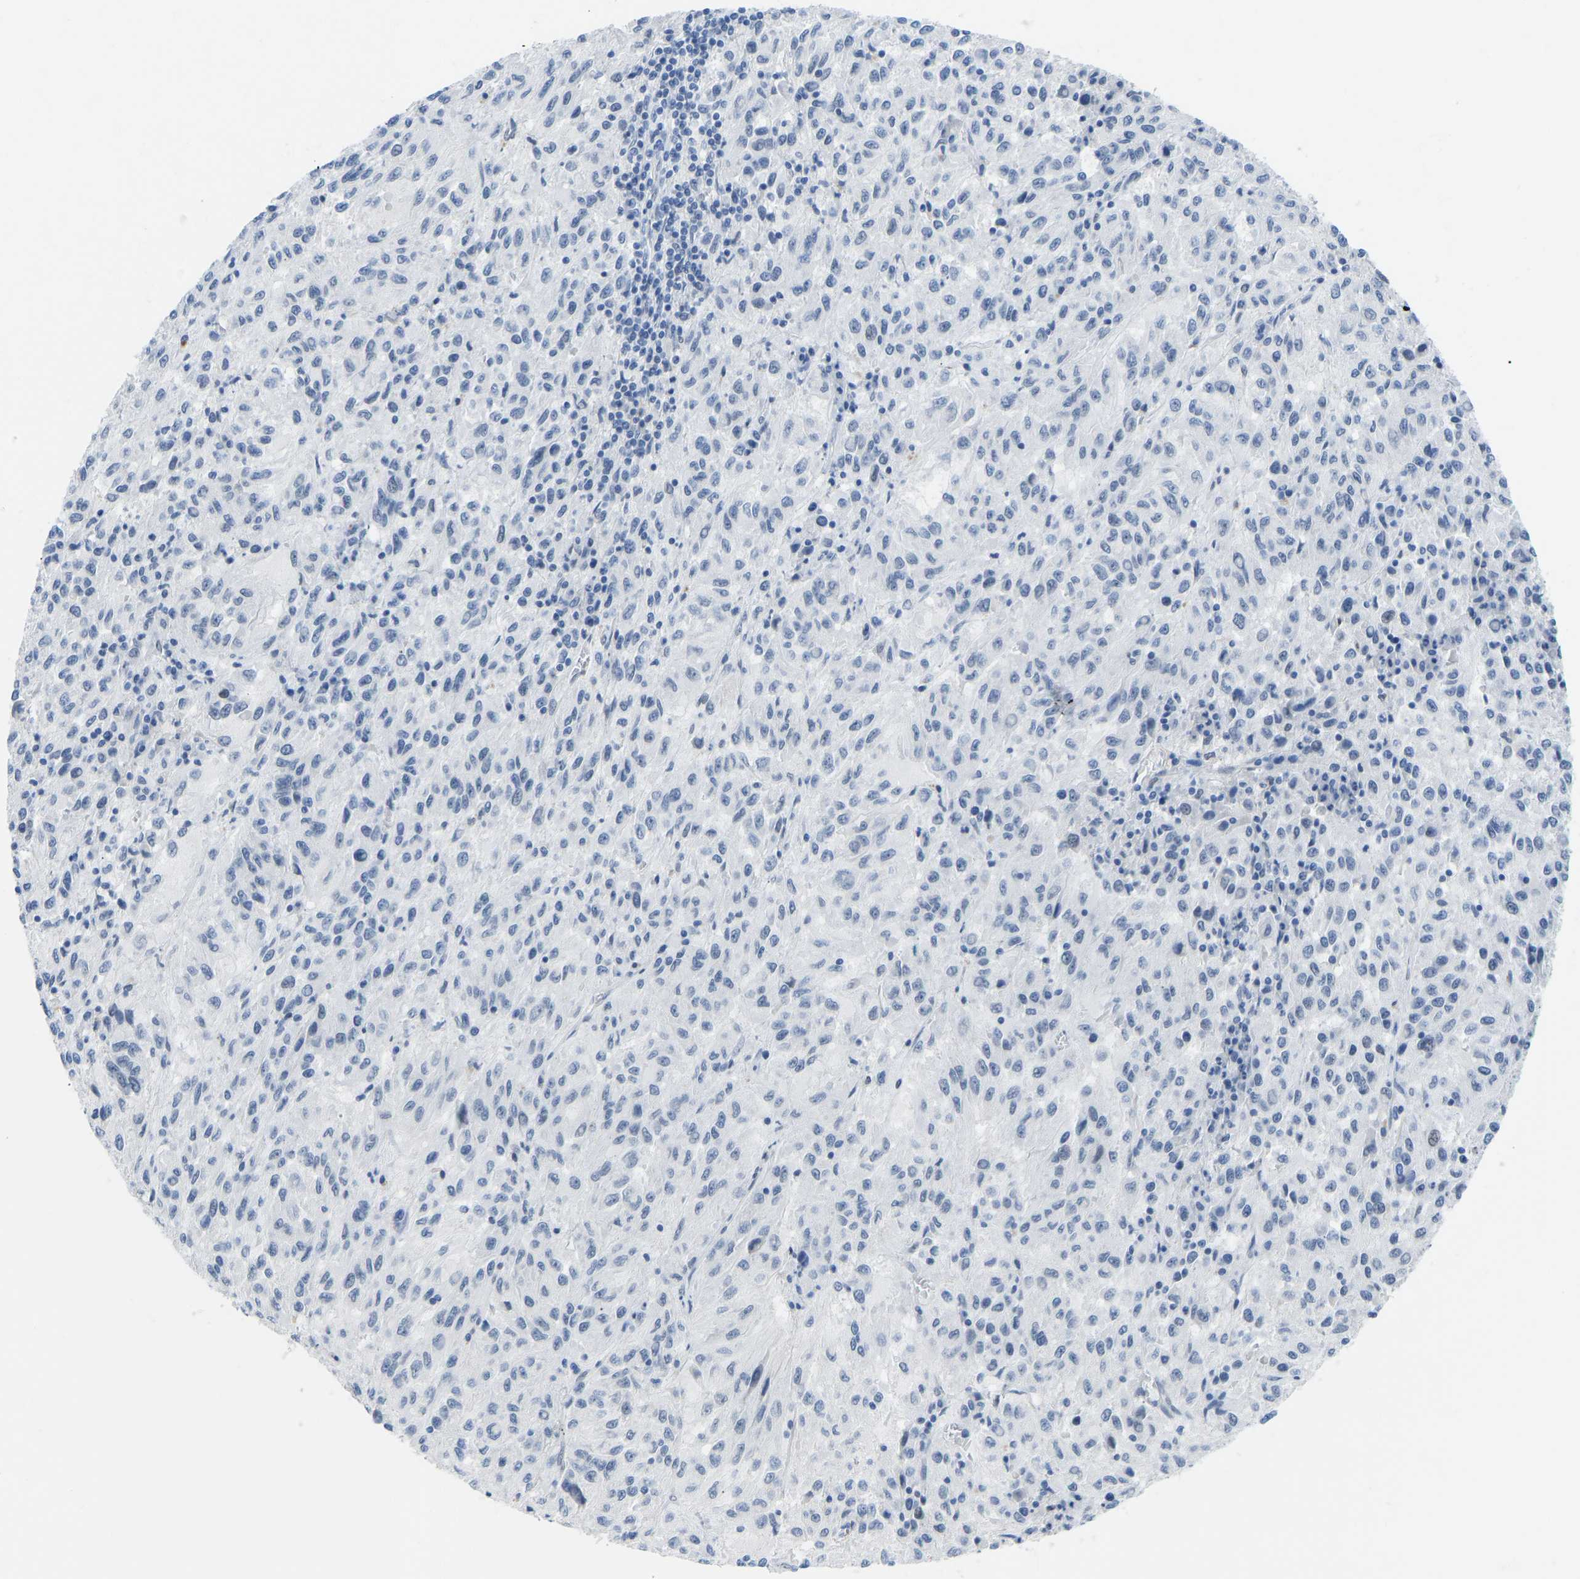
{"staining": {"intensity": "negative", "quantity": "none", "location": "none"}, "tissue": "melanoma", "cell_type": "Tumor cells", "image_type": "cancer", "snomed": [{"axis": "morphology", "description": "Malignant melanoma, Metastatic site"}, {"axis": "topography", "description": "Lung"}], "caption": "There is no significant expression in tumor cells of melanoma. (DAB IHC, high magnification).", "gene": "TXNDC2", "patient": {"sex": "male", "age": 64}}